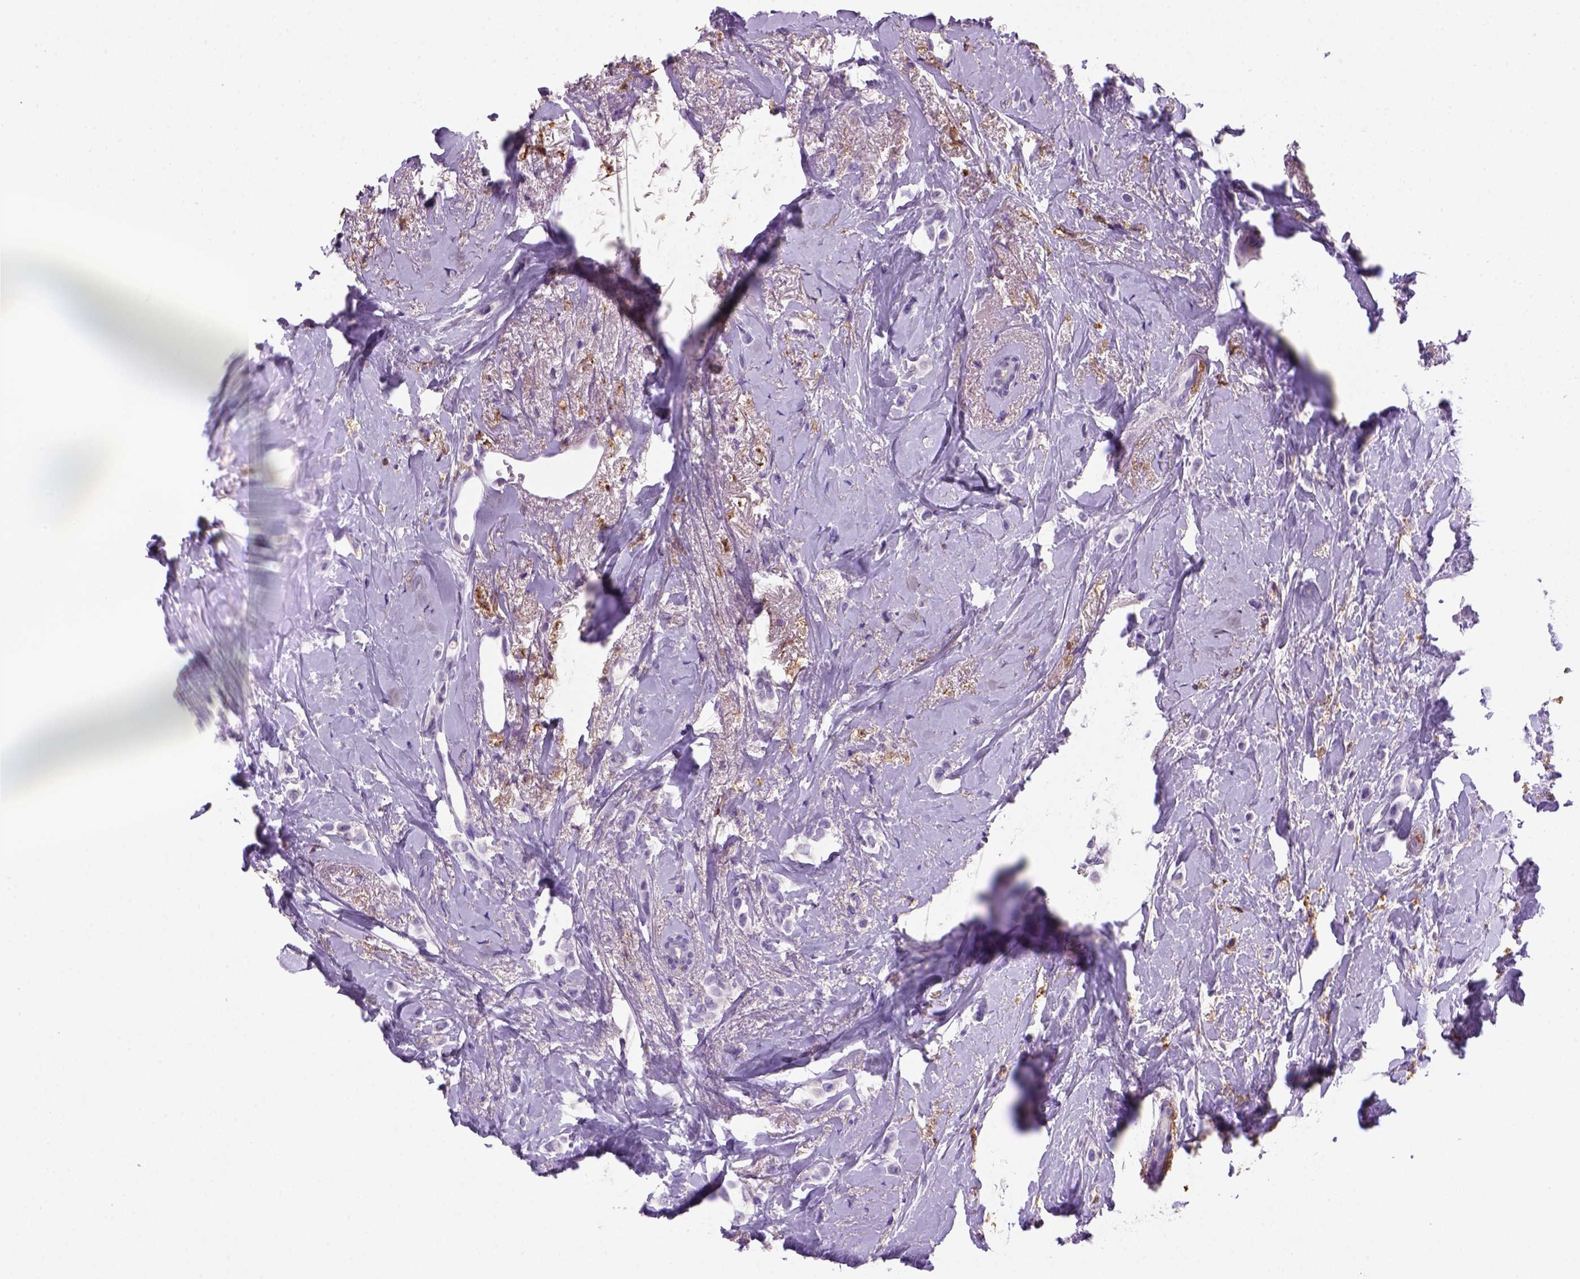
{"staining": {"intensity": "negative", "quantity": "none", "location": "none"}, "tissue": "breast cancer", "cell_type": "Tumor cells", "image_type": "cancer", "snomed": [{"axis": "morphology", "description": "Lobular carcinoma"}, {"axis": "topography", "description": "Breast"}], "caption": "Tumor cells are negative for protein expression in human breast cancer.", "gene": "CD14", "patient": {"sex": "female", "age": 66}}